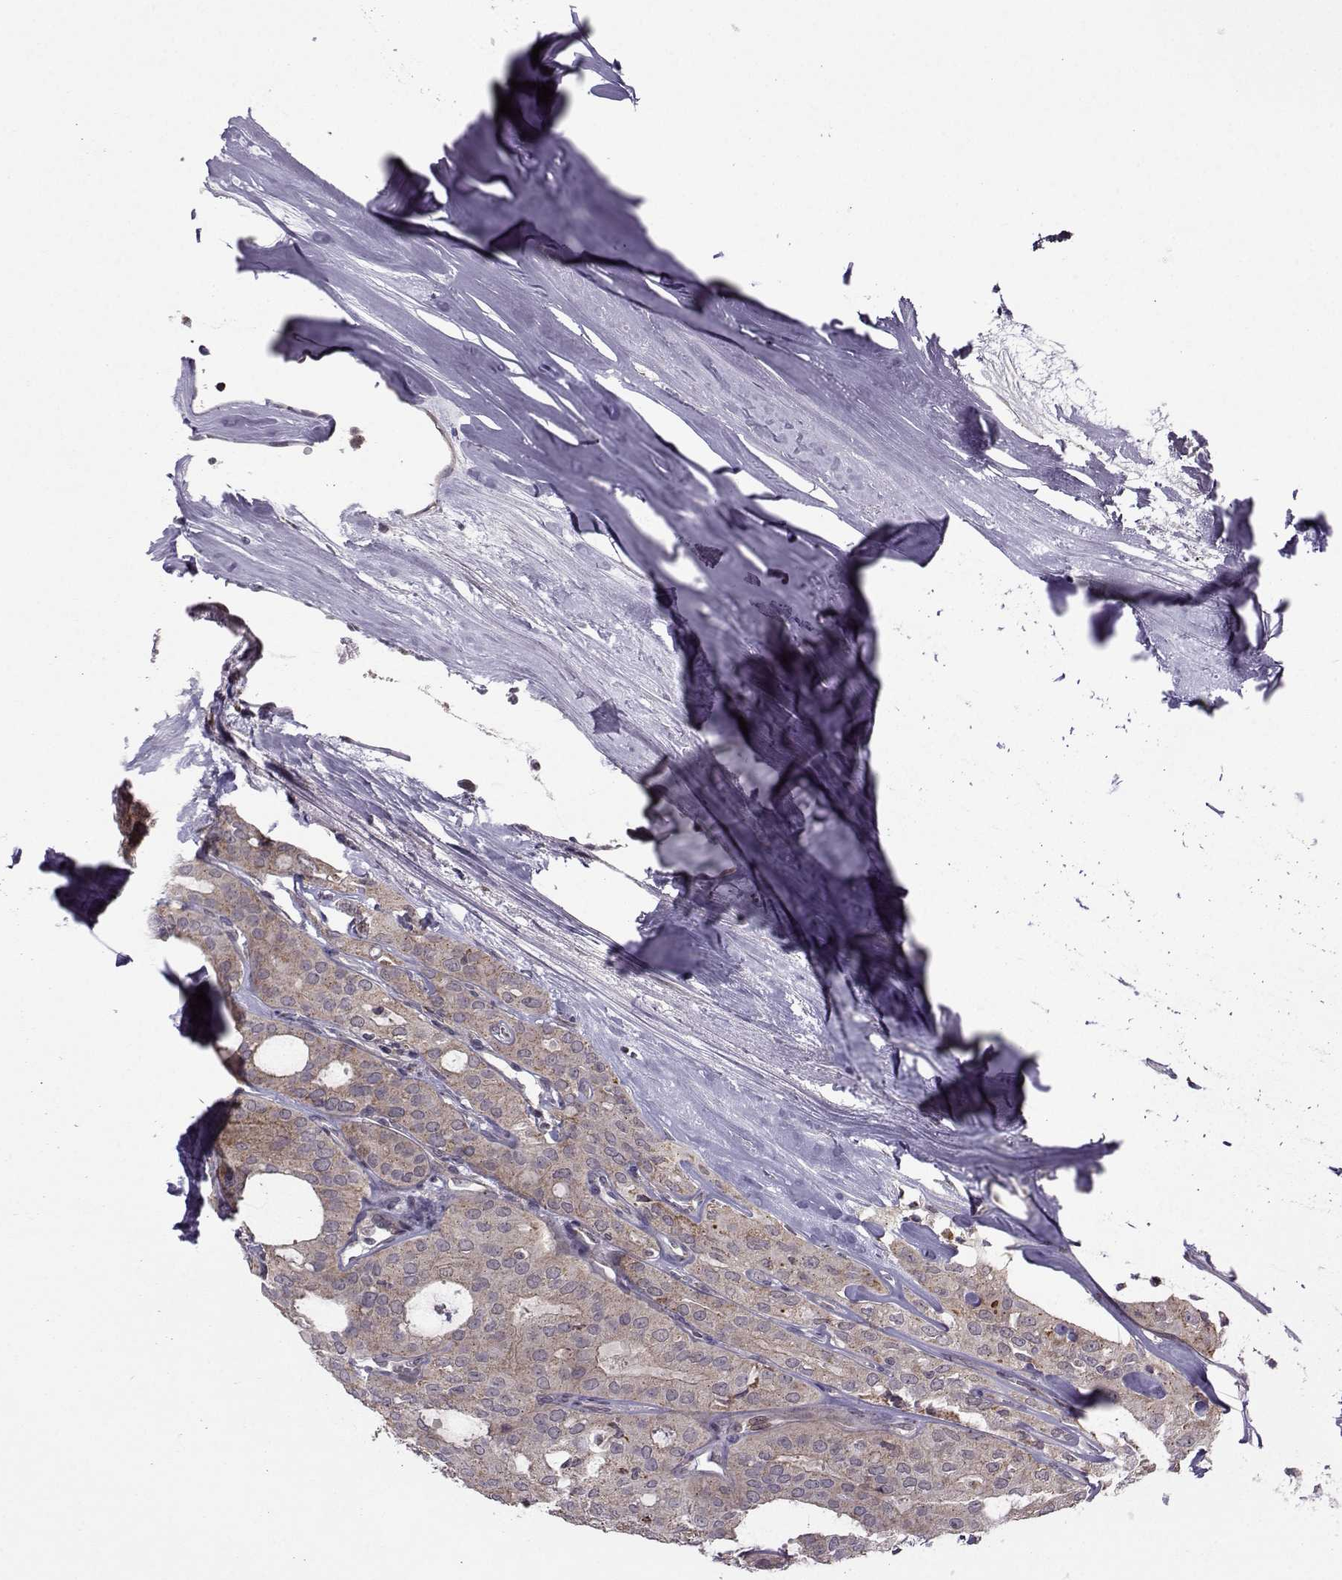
{"staining": {"intensity": "weak", "quantity": "25%-75%", "location": "cytoplasmic/membranous"}, "tissue": "thyroid cancer", "cell_type": "Tumor cells", "image_type": "cancer", "snomed": [{"axis": "morphology", "description": "Follicular adenoma carcinoma, NOS"}, {"axis": "topography", "description": "Thyroid gland"}], "caption": "High-power microscopy captured an immunohistochemistry image of thyroid follicular adenoma carcinoma, revealing weak cytoplasmic/membranous positivity in about 25%-75% of tumor cells. (brown staining indicates protein expression, while blue staining denotes nuclei).", "gene": "NECAB3", "patient": {"sex": "male", "age": 75}}